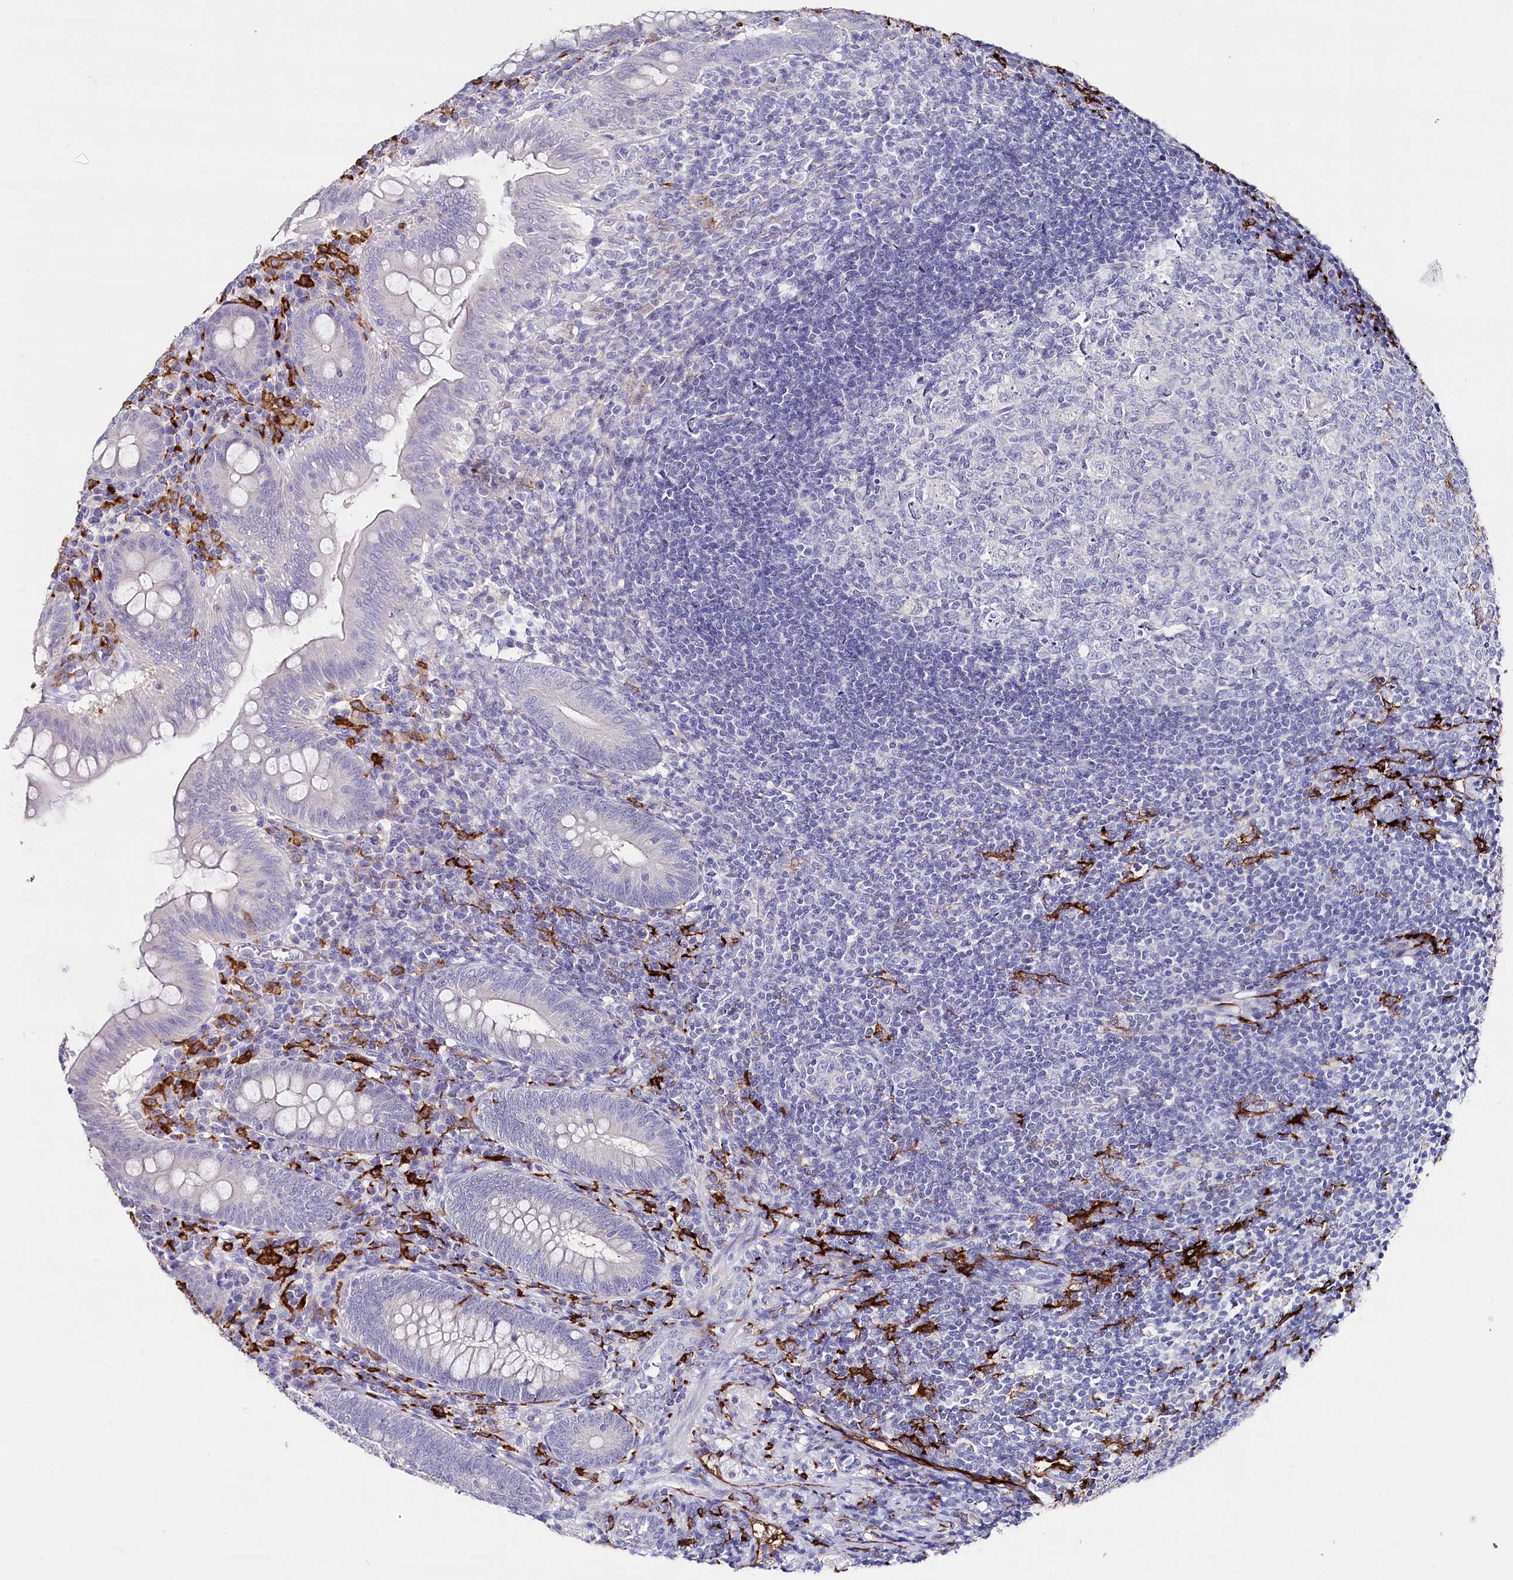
{"staining": {"intensity": "negative", "quantity": "none", "location": "none"}, "tissue": "appendix", "cell_type": "Glandular cells", "image_type": "normal", "snomed": [{"axis": "morphology", "description": "Normal tissue, NOS"}, {"axis": "topography", "description": "Appendix"}], "caption": "Image shows no protein staining in glandular cells of unremarkable appendix.", "gene": "CLEC4M", "patient": {"sex": "male", "age": 14}}